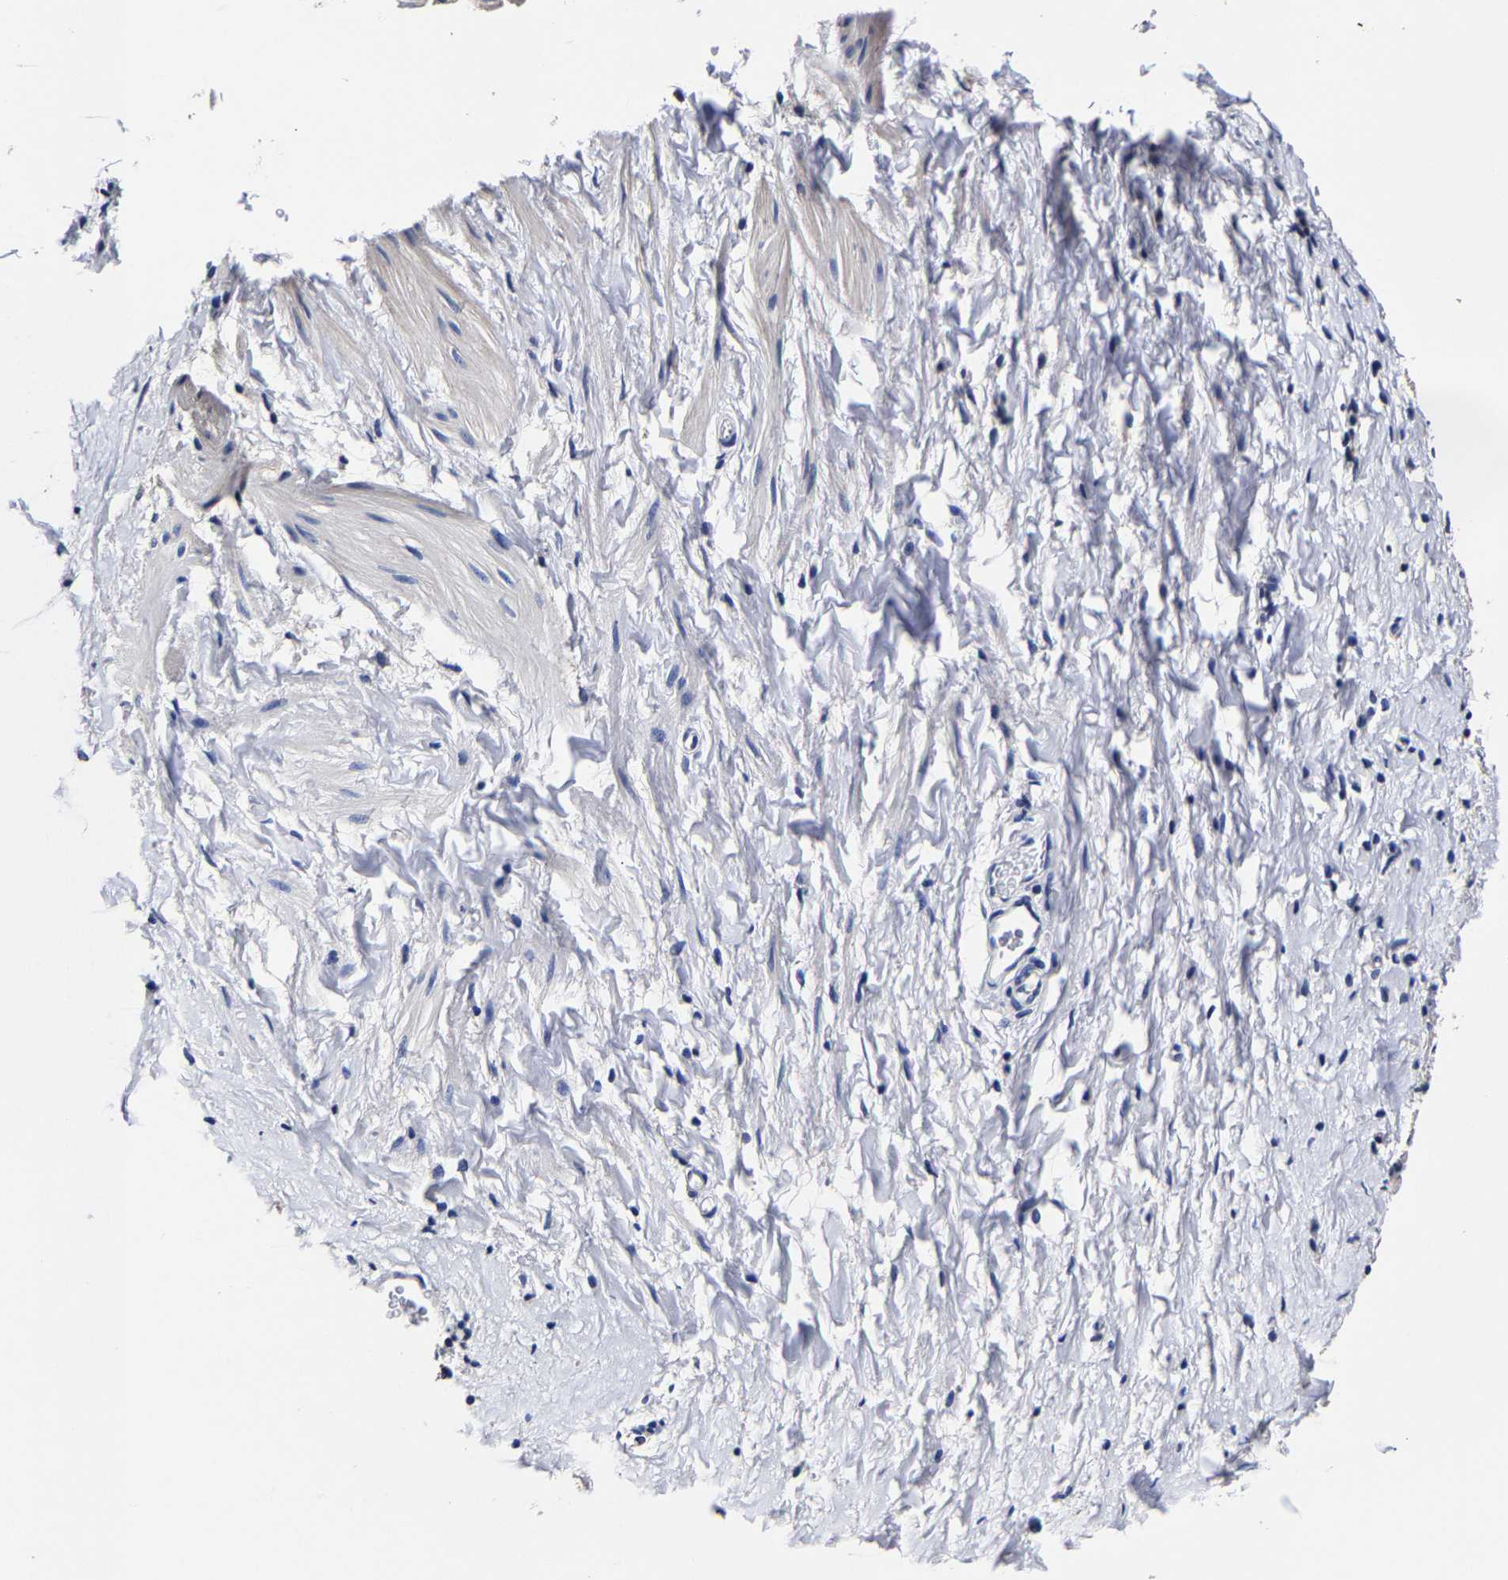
{"staining": {"intensity": "negative", "quantity": "none", "location": "none"}, "tissue": "smooth muscle", "cell_type": "Smooth muscle cells", "image_type": "normal", "snomed": [{"axis": "morphology", "description": "Normal tissue, NOS"}, {"axis": "topography", "description": "Smooth muscle"}], "caption": "Immunohistochemistry photomicrograph of benign smooth muscle: human smooth muscle stained with DAB (3,3'-diaminobenzidine) reveals no significant protein positivity in smooth muscle cells.", "gene": "AKAP4", "patient": {"sex": "male", "age": 16}}